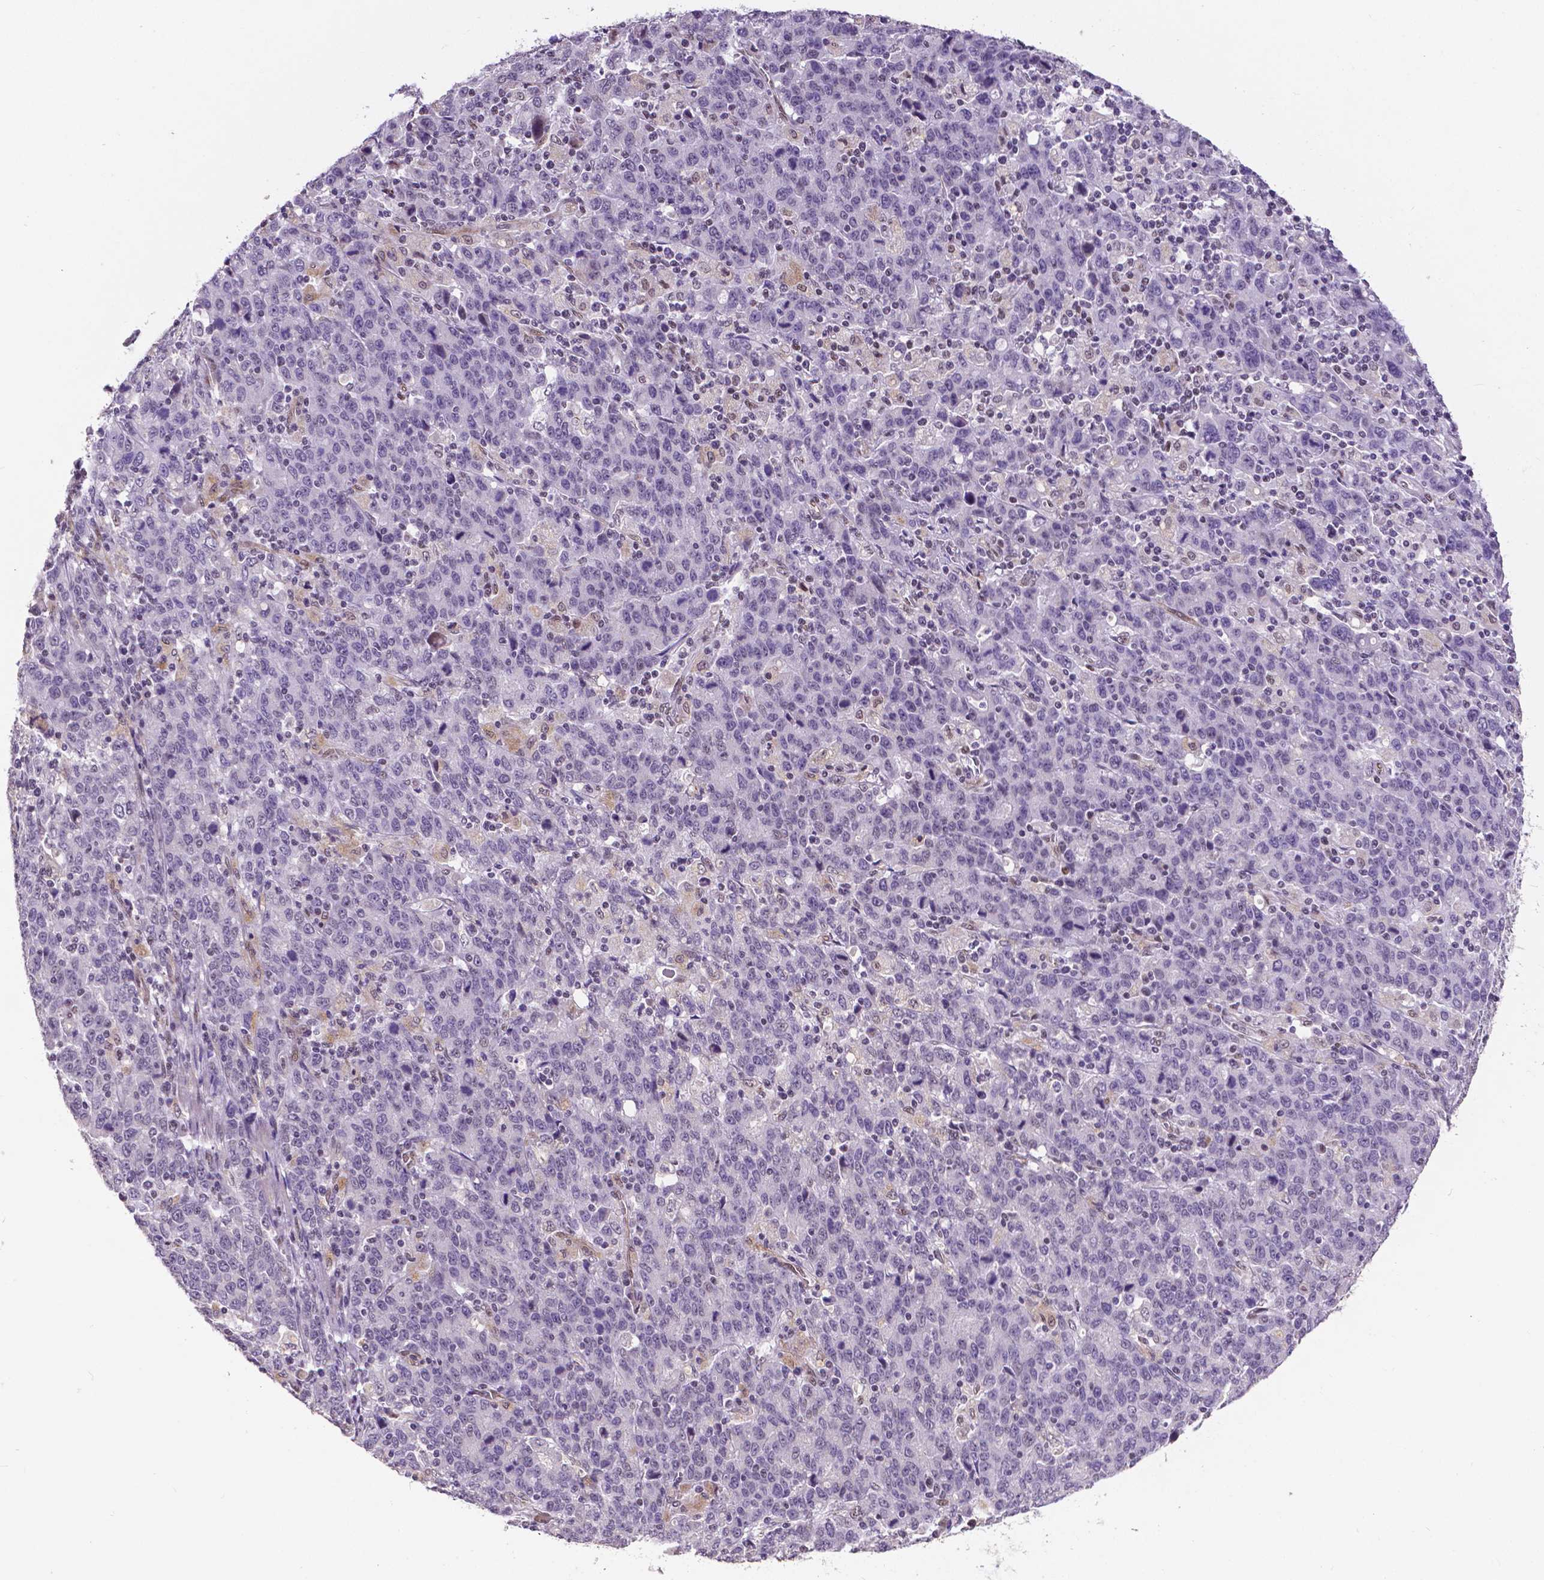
{"staining": {"intensity": "negative", "quantity": "none", "location": "none"}, "tissue": "stomach cancer", "cell_type": "Tumor cells", "image_type": "cancer", "snomed": [{"axis": "morphology", "description": "Adenocarcinoma, NOS"}, {"axis": "topography", "description": "Stomach, upper"}], "caption": "Micrograph shows no protein staining in tumor cells of stomach cancer (adenocarcinoma) tissue. (Brightfield microscopy of DAB immunohistochemistry (IHC) at high magnification).", "gene": "ATRX", "patient": {"sex": "male", "age": 69}}